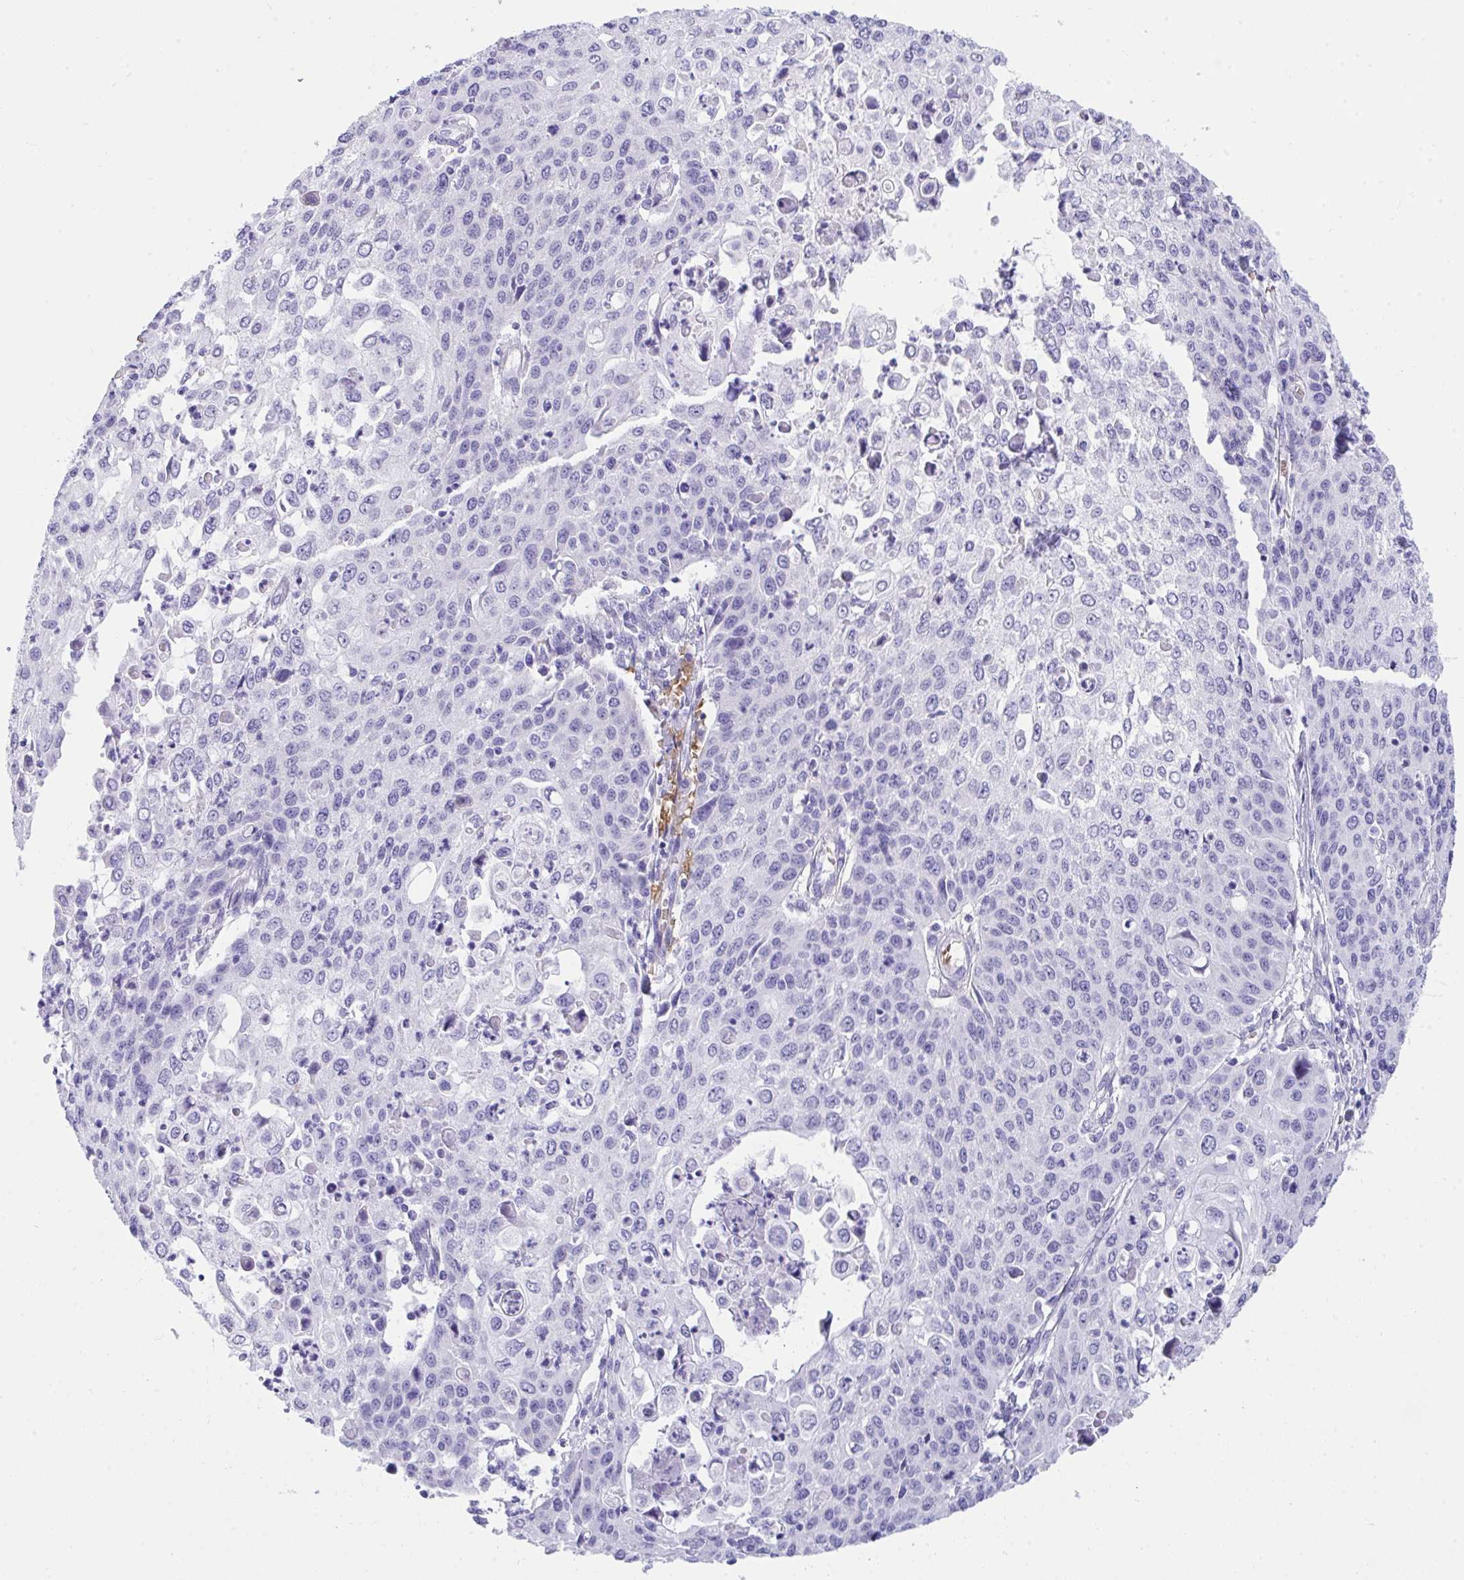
{"staining": {"intensity": "negative", "quantity": "none", "location": "none"}, "tissue": "cervical cancer", "cell_type": "Tumor cells", "image_type": "cancer", "snomed": [{"axis": "morphology", "description": "Squamous cell carcinoma, NOS"}, {"axis": "topography", "description": "Cervix"}], "caption": "Immunohistochemistry micrograph of human cervical cancer stained for a protein (brown), which demonstrates no staining in tumor cells.", "gene": "ANK1", "patient": {"sex": "female", "age": 65}}